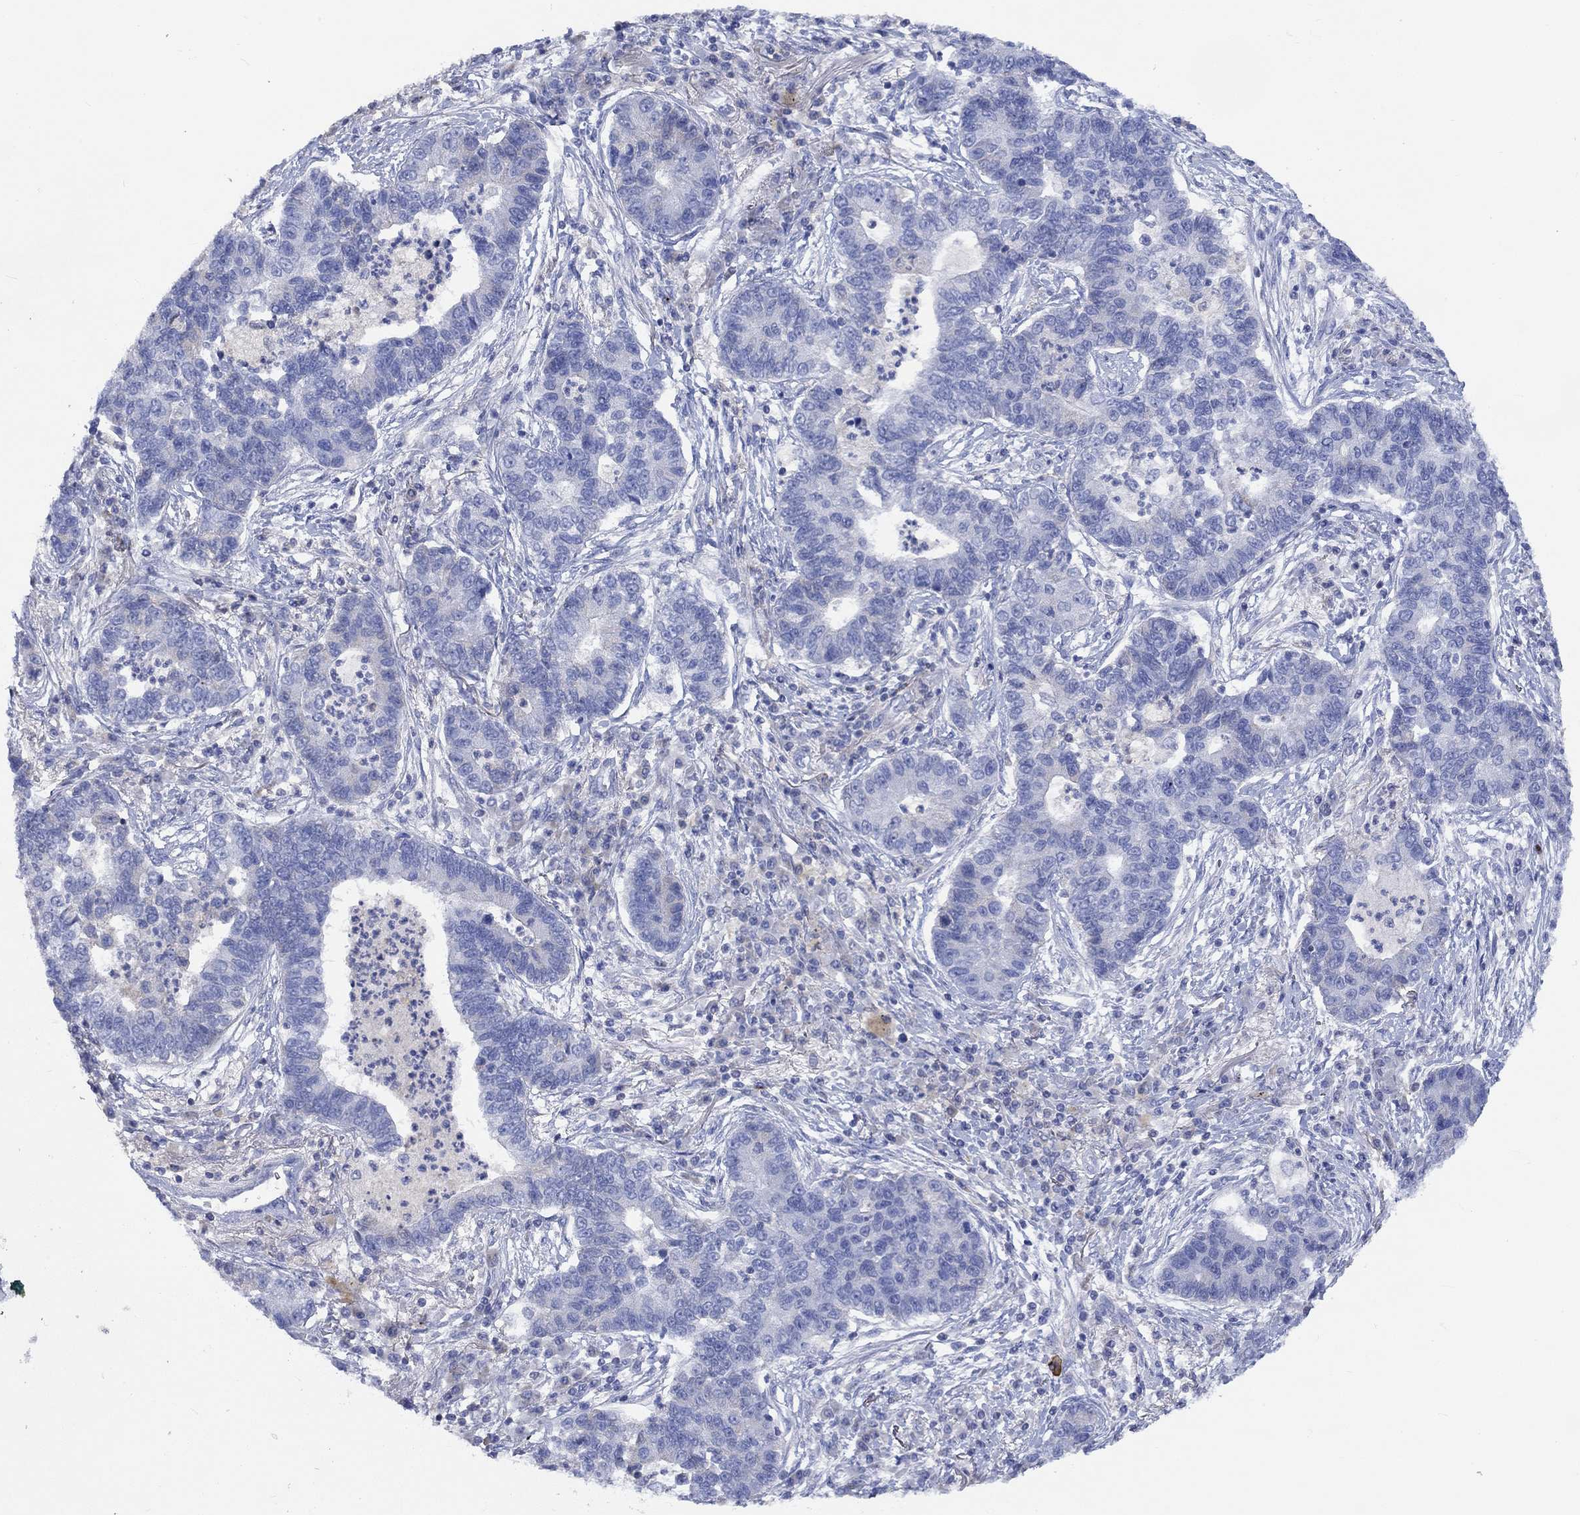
{"staining": {"intensity": "negative", "quantity": "none", "location": "none"}, "tissue": "lung cancer", "cell_type": "Tumor cells", "image_type": "cancer", "snomed": [{"axis": "morphology", "description": "Adenocarcinoma, NOS"}, {"axis": "topography", "description": "Lung"}], "caption": "Tumor cells show no significant protein staining in adenocarcinoma (lung). The staining was performed using DAB (3,3'-diaminobenzidine) to visualize the protein expression in brown, while the nuclei were stained in blue with hematoxylin (Magnification: 20x).", "gene": "GCM1", "patient": {"sex": "female", "age": 57}}